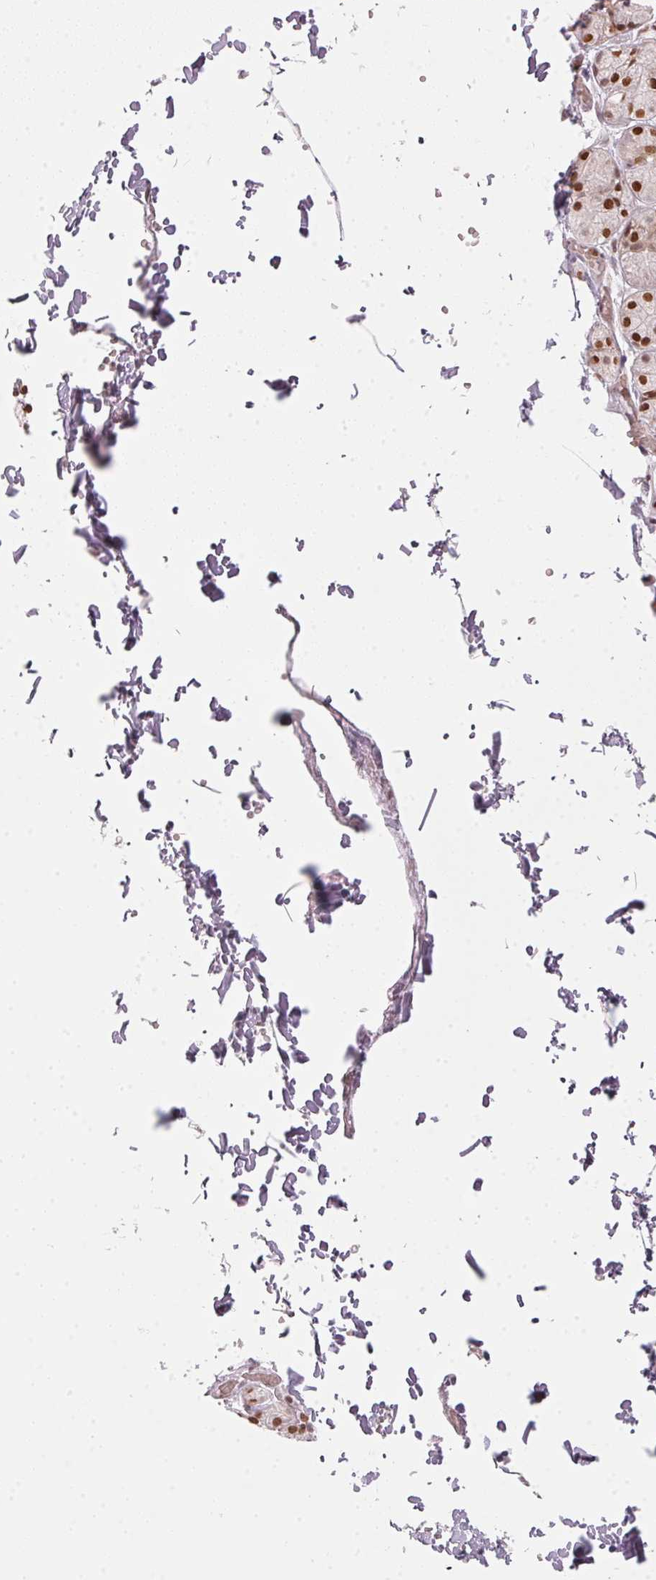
{"staining": {"intensity": "moderate", "quantity": ">75%", "location": "nuclear"}, "tissue": "salivary gland", "cell_type": "Glandular cells", "image_type": "normal", "snomed": [{"axis": "morphology", "description": "Normal tissue, NOS"}, {"axis": "topography", "description": "Salivary gland"}, {"axis": "topography", "description": "Peripheral nerve tissue"}], "caption": "Protein staining shows moderate nuclear positivity in about >75% of glandular cells in benign salivary gland. (Brightfield microscopy of DAB IHC at high magnification).", "gene": "KAT6A", "patient": {"sex": "male", "age": 71}}